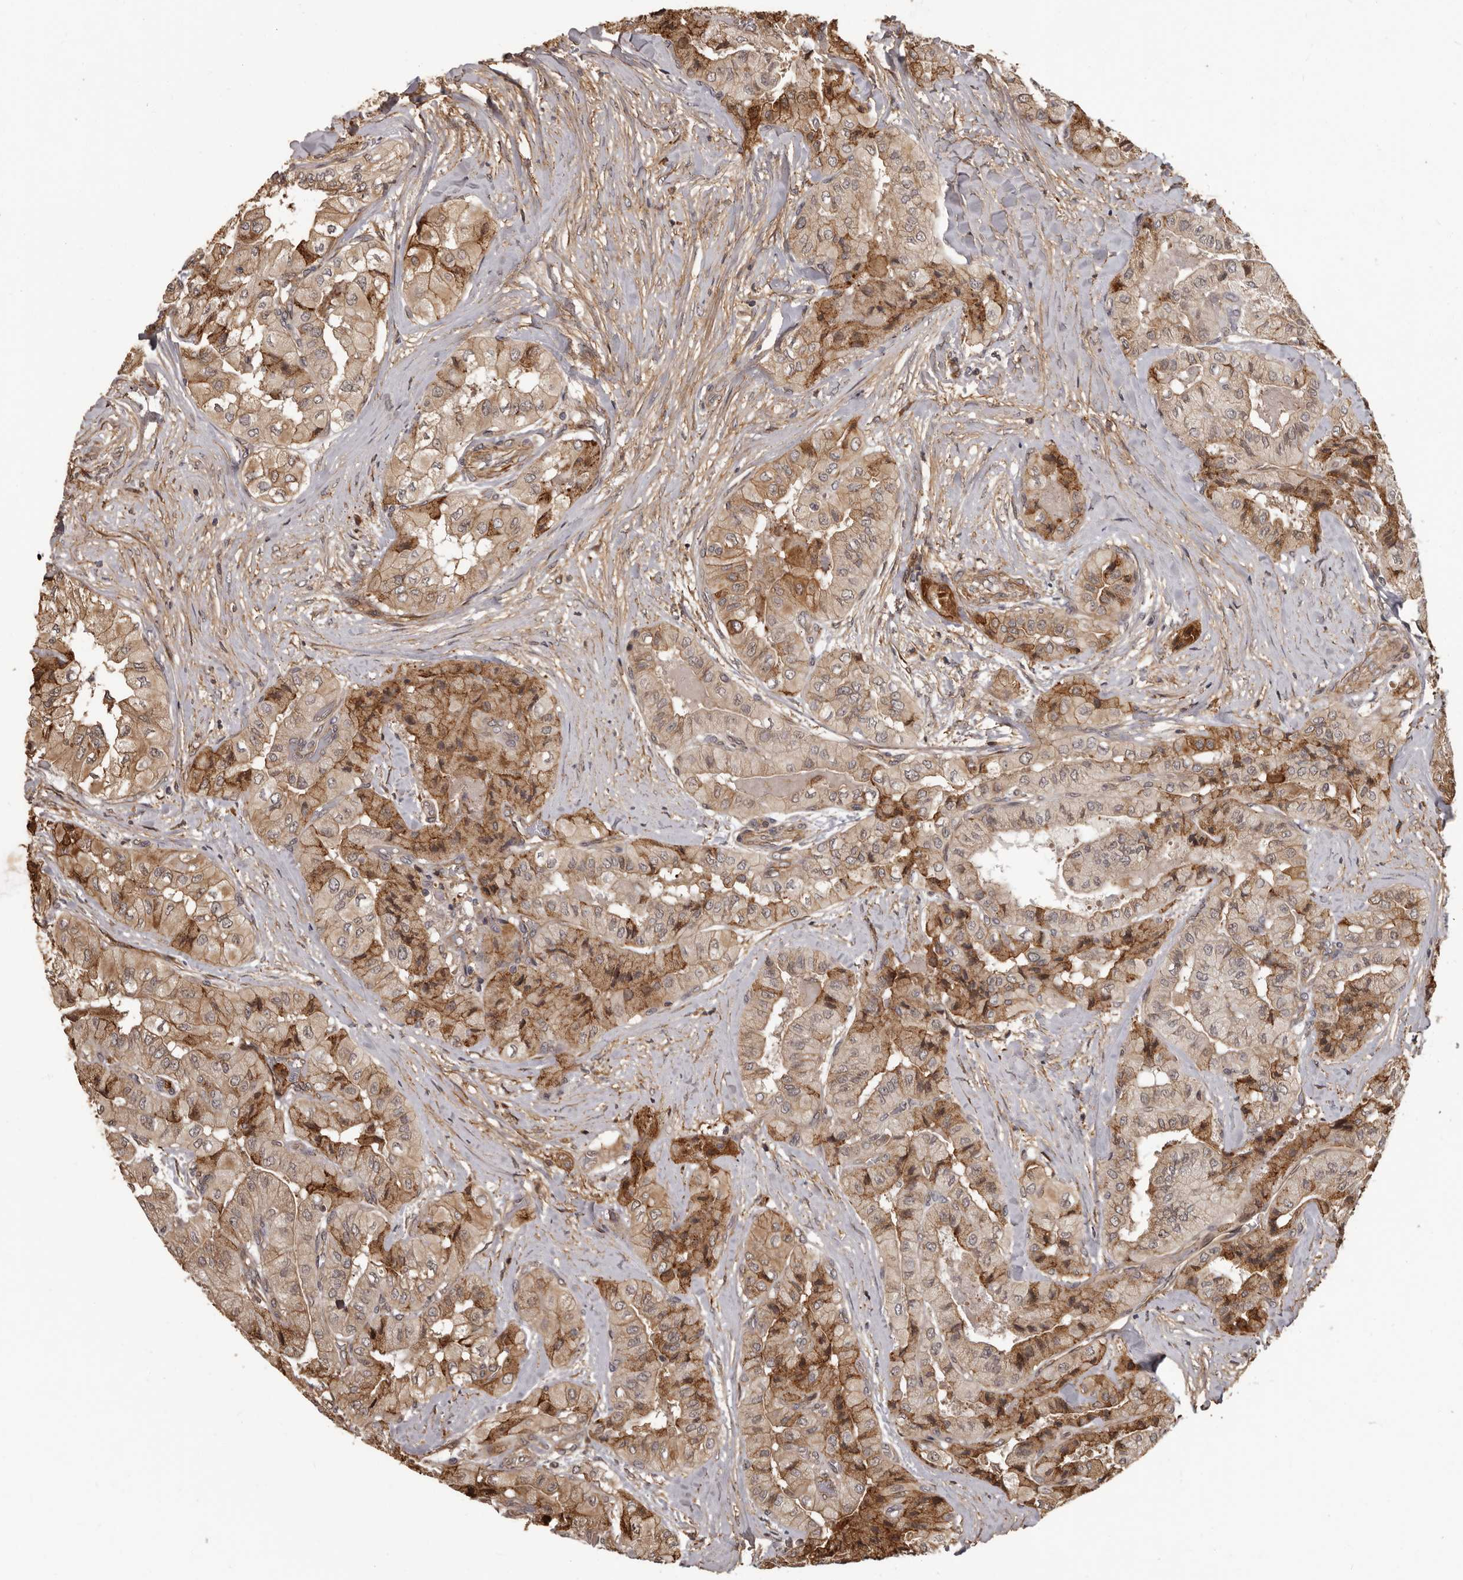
{"staining": {"intensity": "moderate", "quantity": ">75%", "location": "cytoplasmic/membranous"}, "tissue": "thyroid cancer", "cell_type": "Tumor cells", "image_type": "cancer", "snomed": [{"axis": "morphology", "description": "Papillary adenocarcinoma, NOS"}, {"axis": "topography", "description": "Thyroid gland"}], "caption": "Tumor cells exhibit moderate cytoplasmic/membranous positivity in about >75% of cells in thyroid cancer. Nuclei are stained in blue.", "gene": "SLITRK6", "patient": {"sex": "female", "age": 59}}